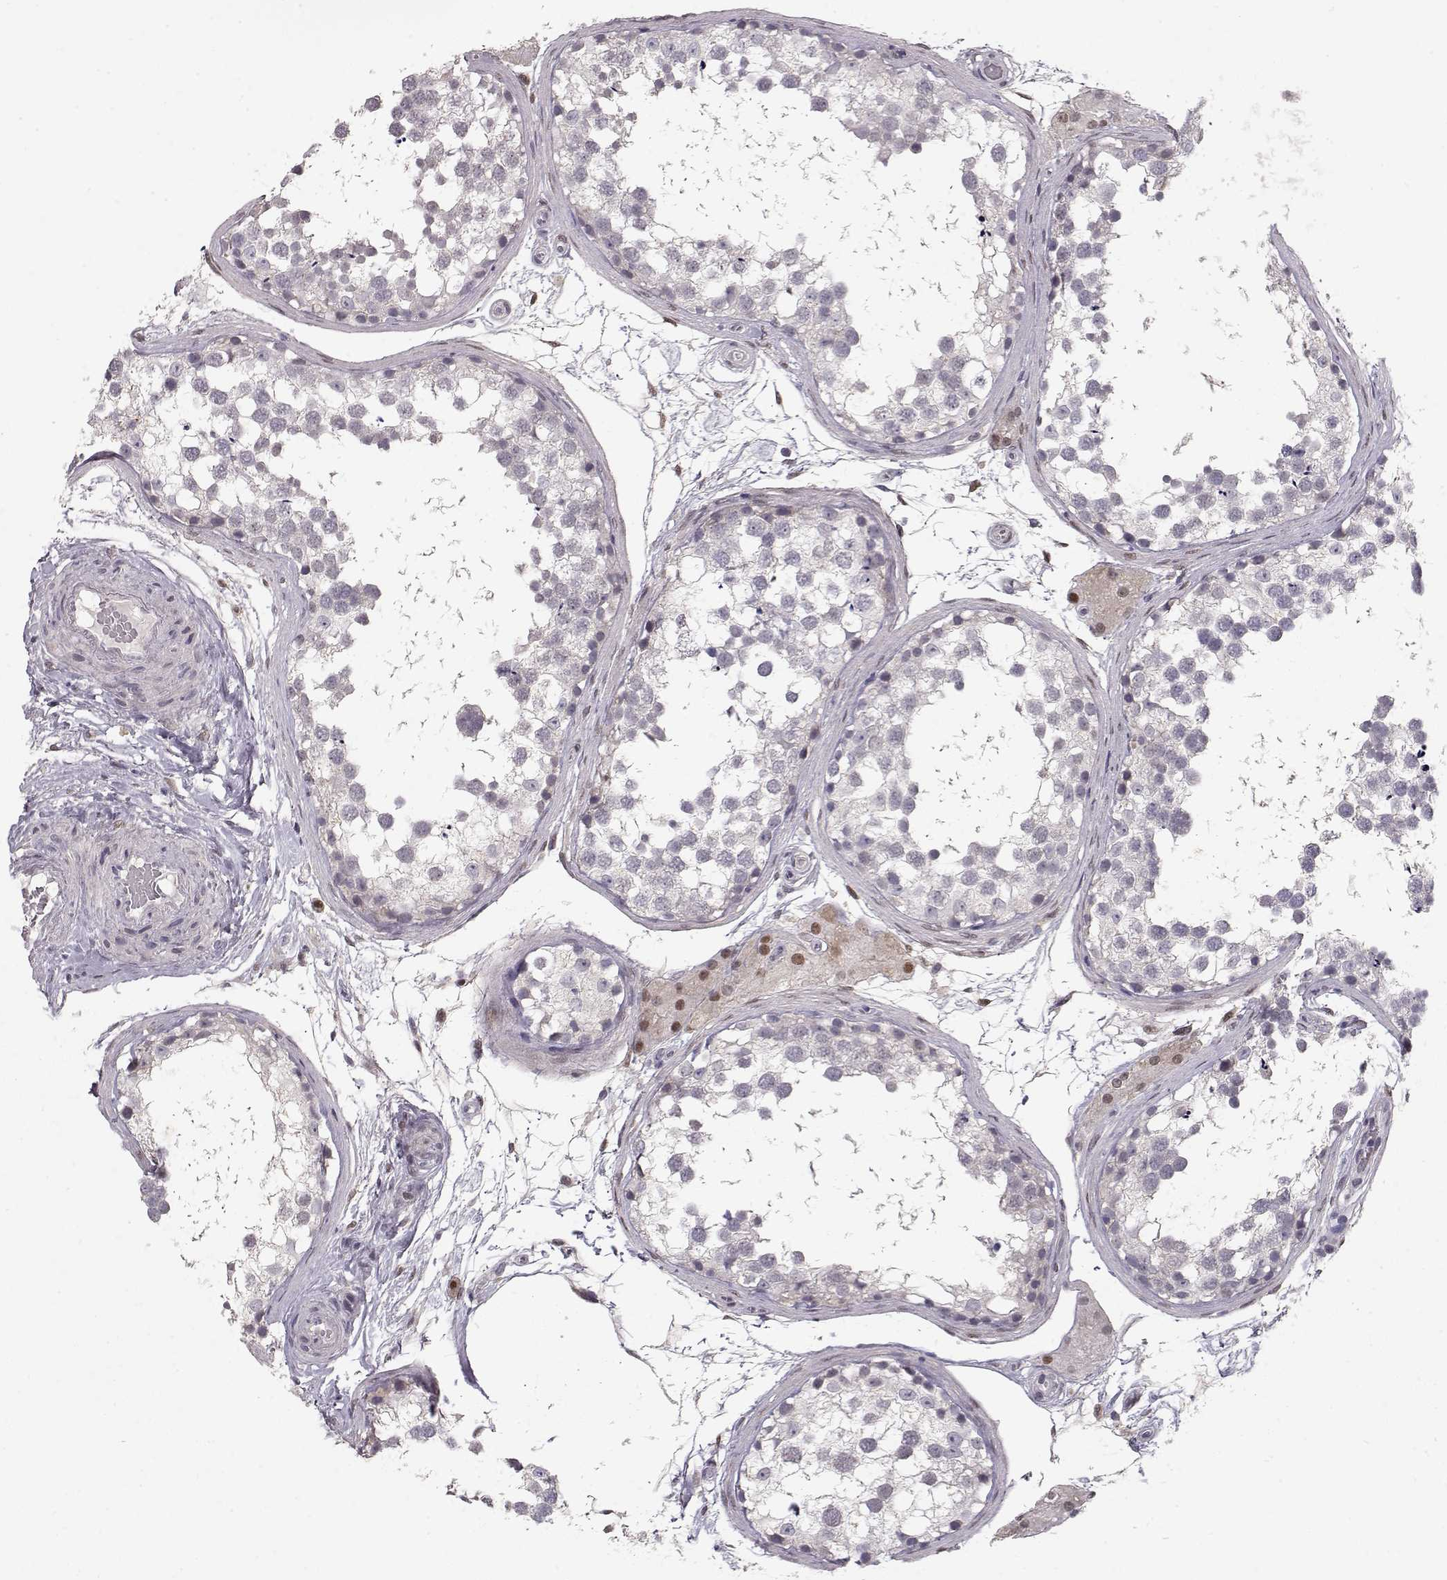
{"staining": {"intensity": "negative", "quantity": "none", "location": "none"}, "tissue": "testis", "cell_type": "Cells in seminiferous ducts", "image_type": "normal", "snomed": [{"axis": "morphology", "description": "Normal tissue, NOS"}, {"axis": "morphology", "description": "Seminoma, NOS"}, {"axis": "topography", "description": "Testis"}], "caption": "DAB (3,3'-diaminobenzidine) immunohistochemical staining of normal human testis demonstrates no significant expression in cells in seminiferous ducts.", "gene": "CDK4", "patient": {"sex": "male", "age": 65}}